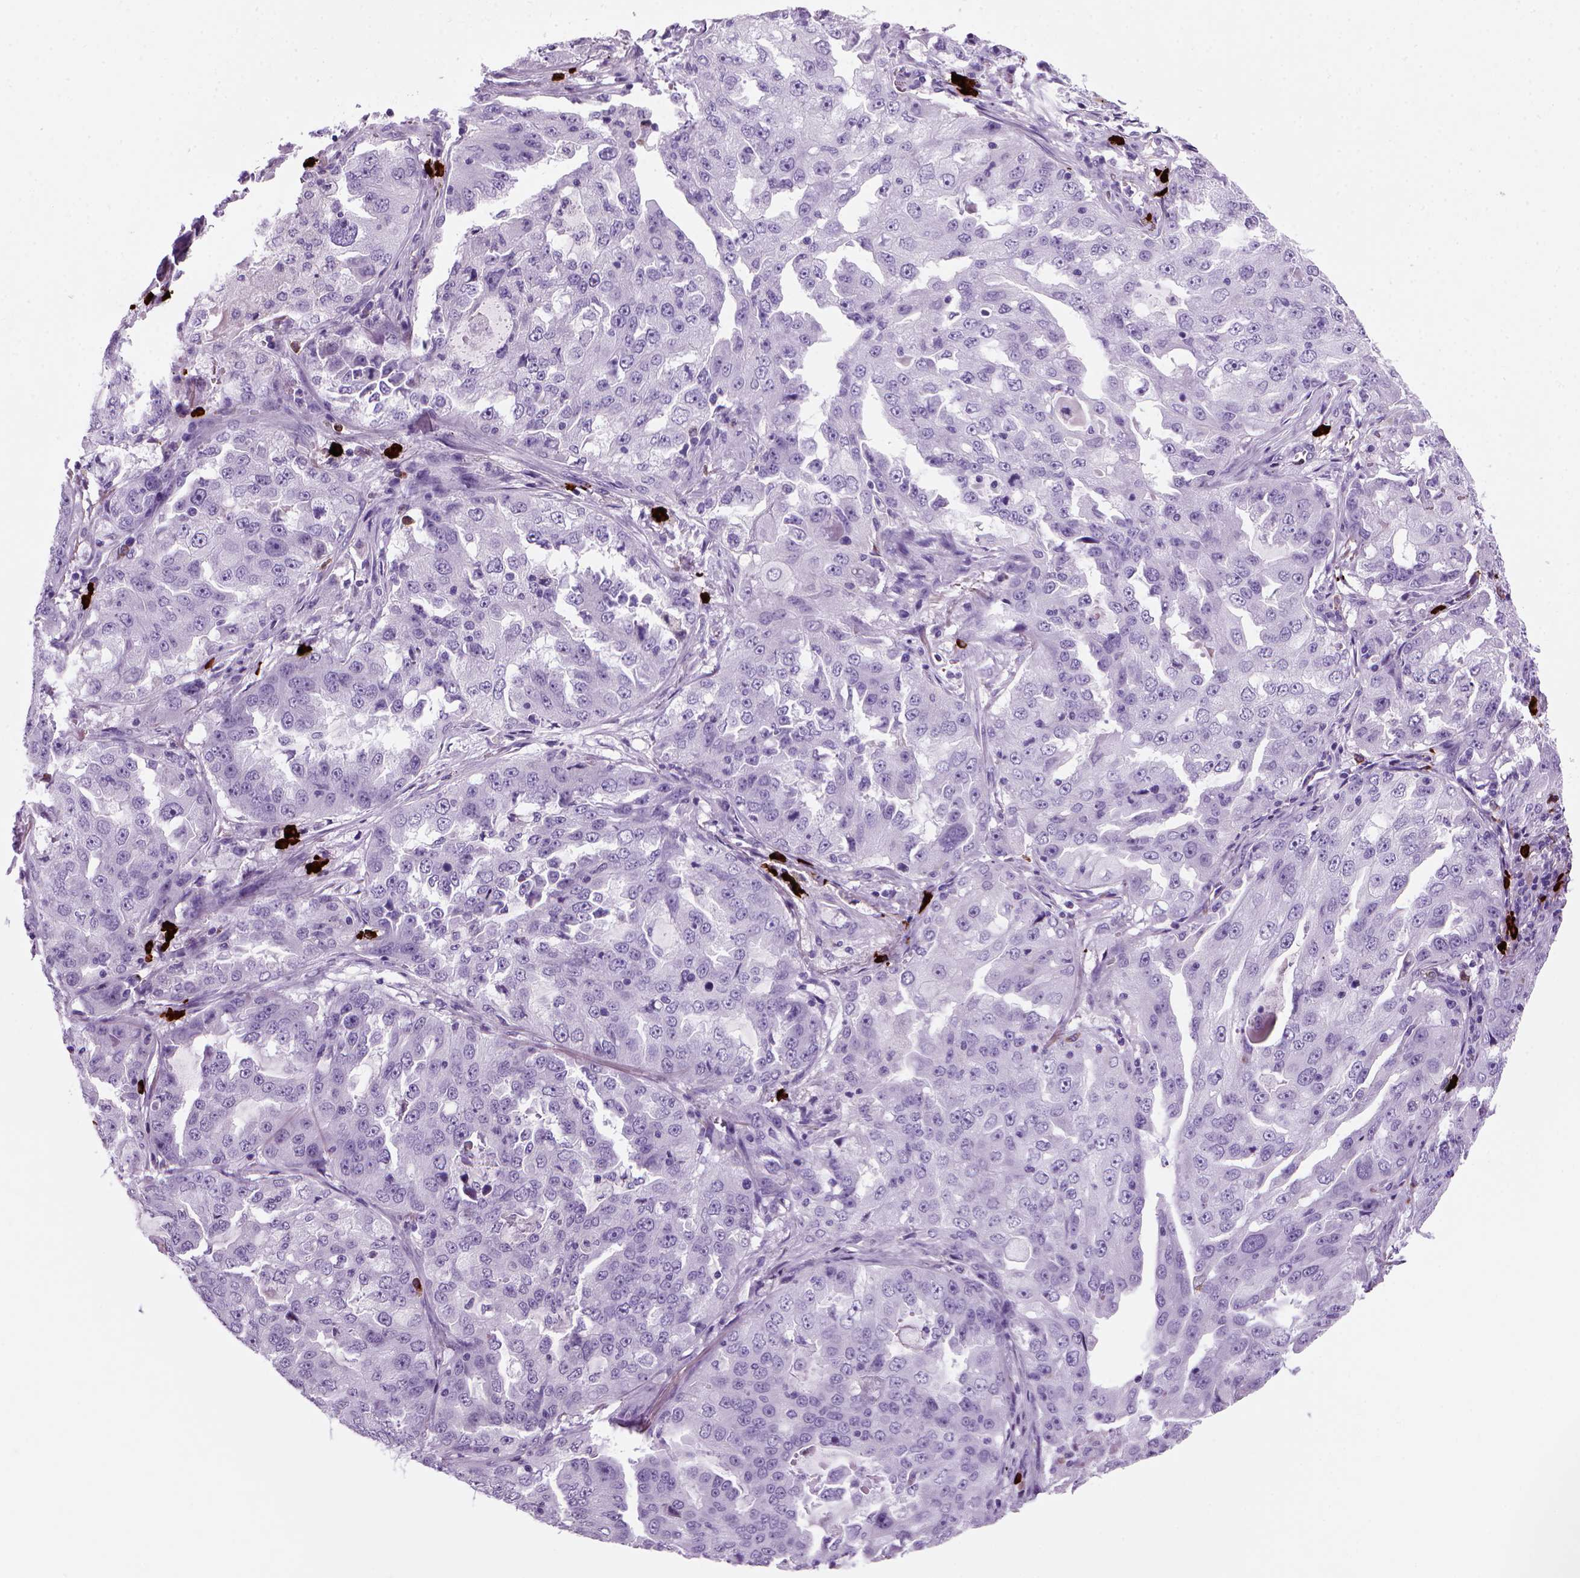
{"staining": {"intensity": "negative", "quantity": "none", "location": "none"}, "tissue": "lung cancer", "cell_type": "Tumor cells", "image_type": "cancer", "snomed": [{"axis": "morphology", "description": "Adenocarcinoma, NOS"}, {"axis": "topography", "description": "Lung"}], "caption": "Immunohistochemistry micrograph of neoplastic tissue: human adenocarcinoma (lung) stained with DAB (3,3'-diaminobenzidine) demonstrates no significant protein expression in tumor cells.", "gene": "MZB1", "patient": {"sex": "female", "age": 61}}